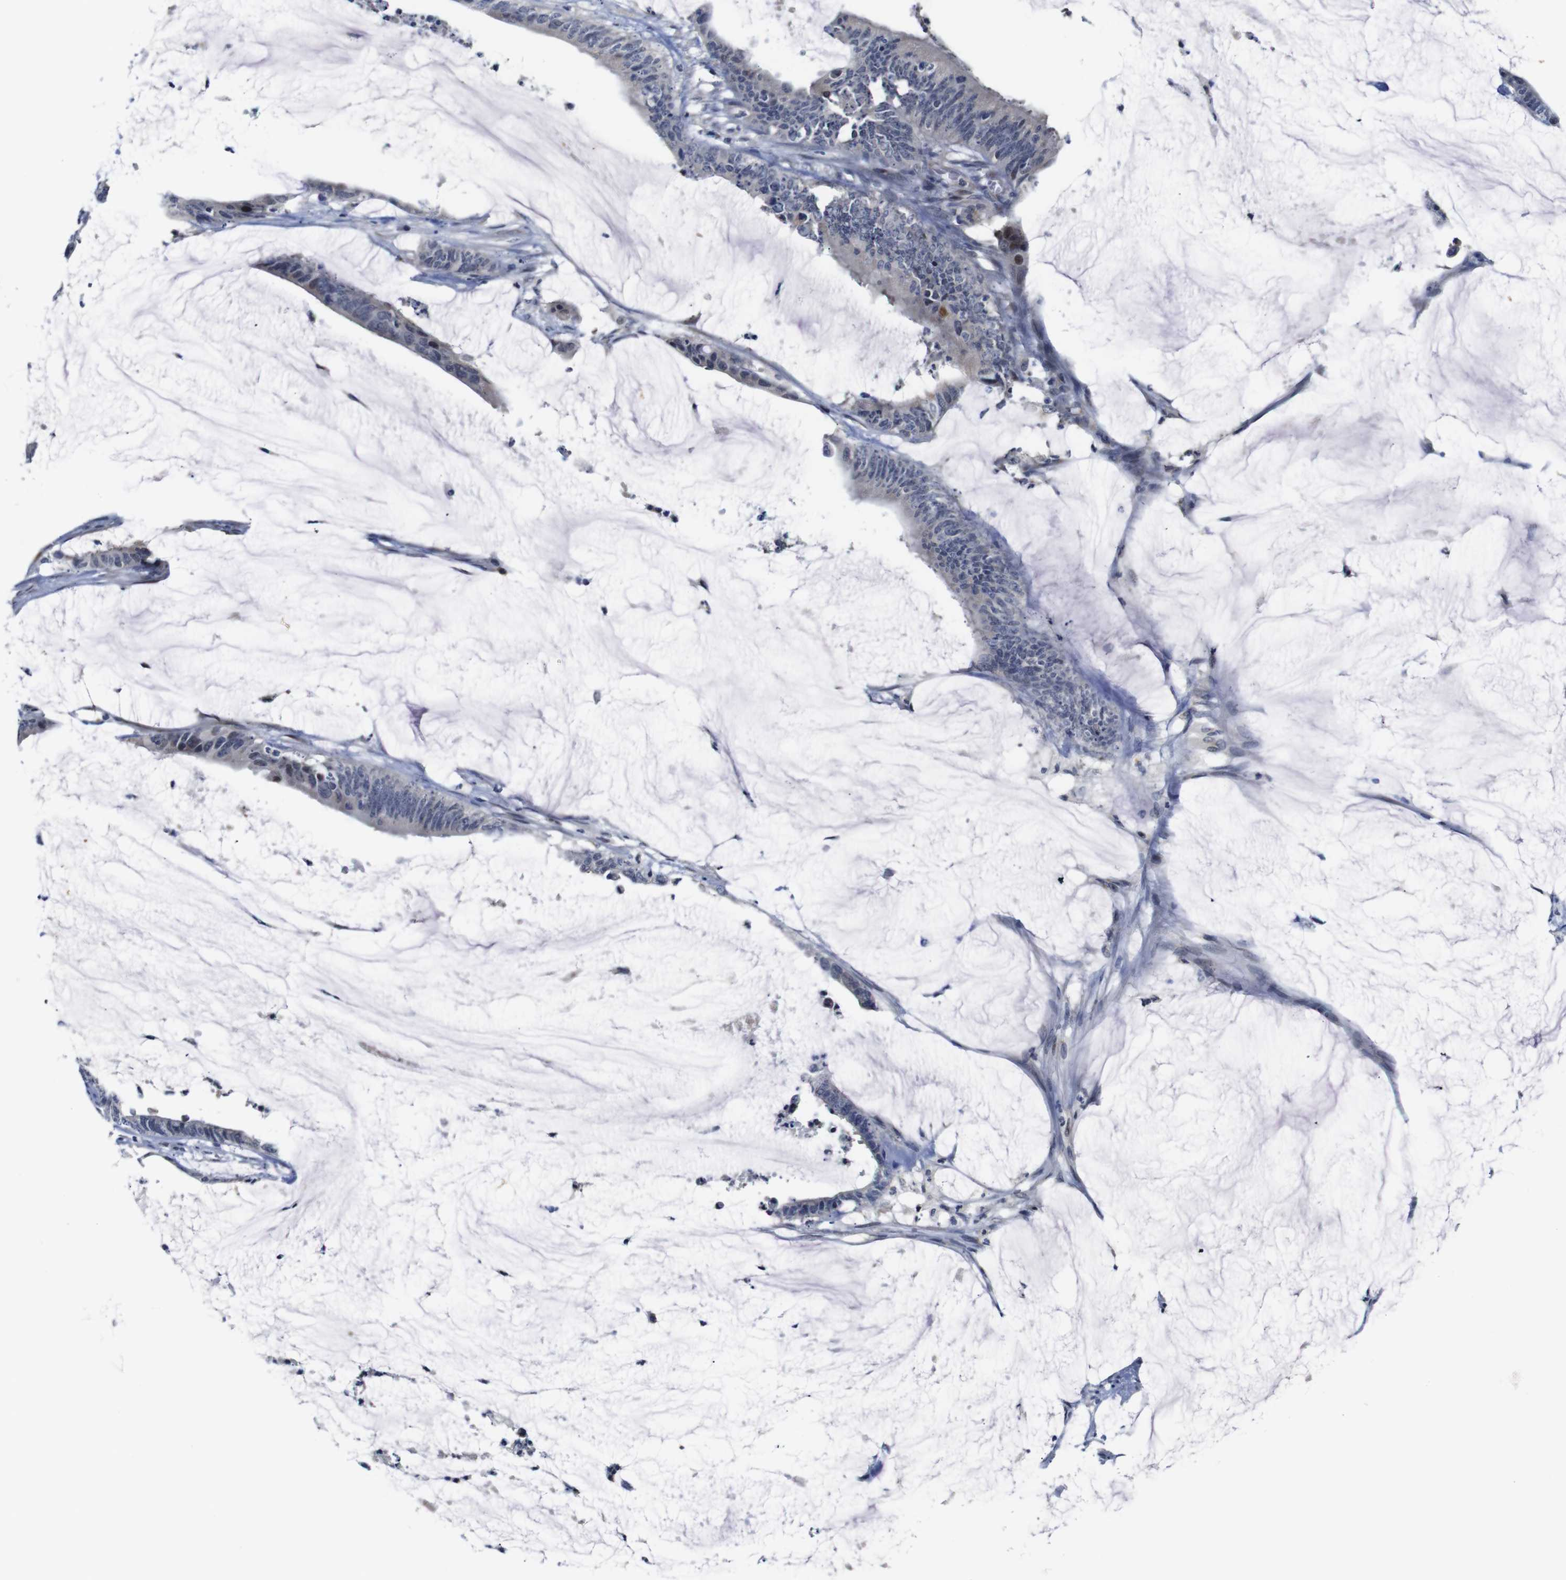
{"staining": {"intensity": "weak", "quantity": "<25%", "location": "cytoplasmic/membranous"}, "tissue": "colorectal cancer", "cell_type": "Tumor cells", "image_type": "cancer", "snomed": [{"axis": "morphology", "description": "Adenocarcinoma, NOS"}, {"axis": "topography", "description": "Rectum"}], "caption": "Adenocarcinoma (colorectal) was stained to show a protein in brown. There is no significant staining in tumor cells. Brightfield microscopy of immunohistochemistry (IHC) stained with DAB (brown) and hematoxylin (blue), captured at high magnification.", "gene": "FURIN", "patient": {"sex": "female", "age": 66}}